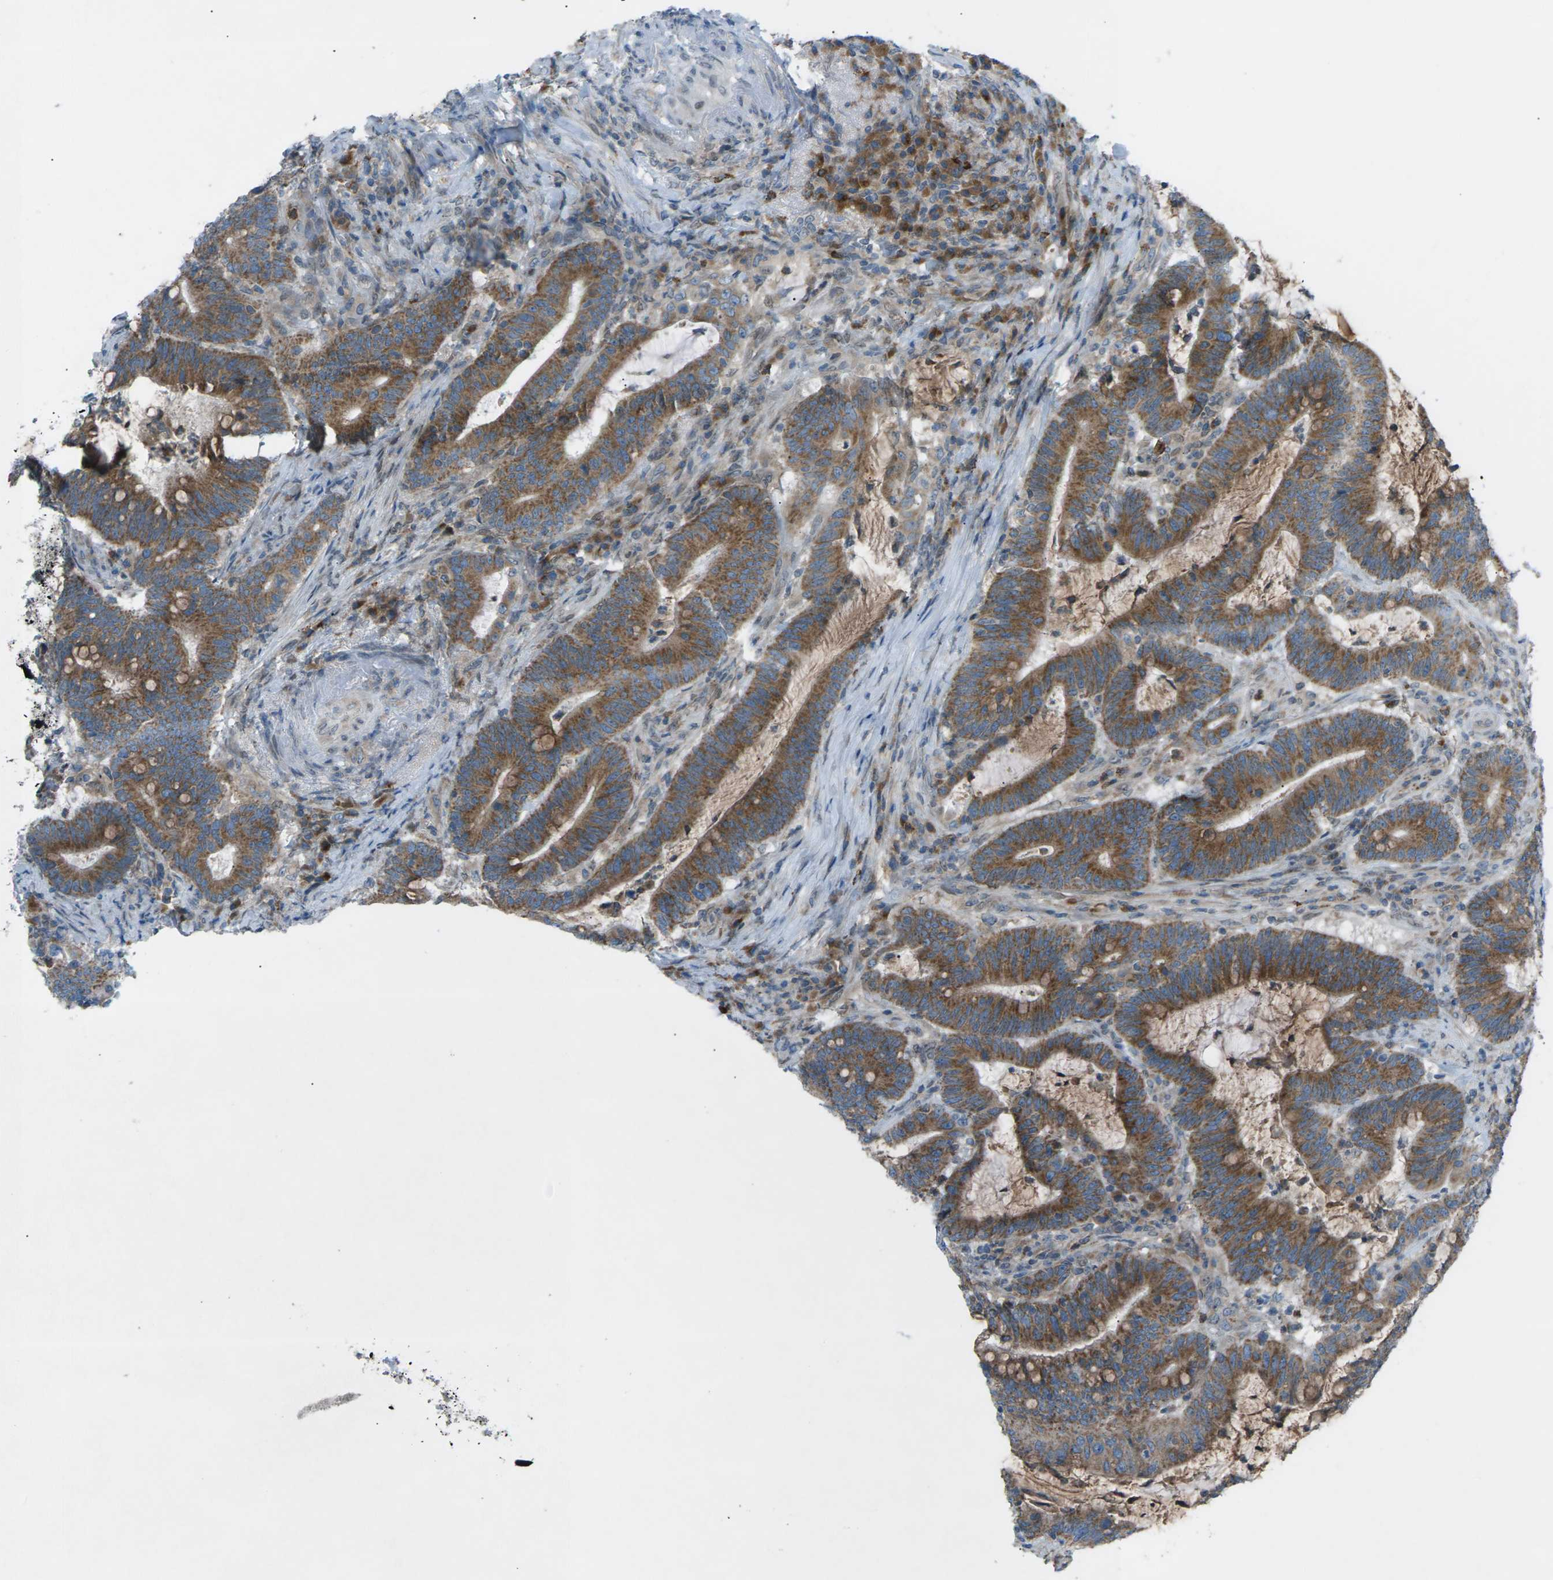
{"staining": {"intensity": "strong", "quantity": ">75%", "location": "cytoplasmic/membranous"}, "tissue": "colorectal cancer", "cell_type": "Tumor cells", "image_type": "cancer", "snomed": [{"axis": "morphology", "description": "Normal tissue, NOS"}, {"axis": "morphology", "description": "Adenocarcinoma, NOS"}, {"axis": "topography", "description": "Colon"}], "caption": "Immunohistochemical staining of human colorectal cancer exhibits high levels of strong cytoplasmic/membranous staining in about >75% of tumor cells.", "gene": "DYRK1A", "patient": {"sex": "female", "age": 66}}